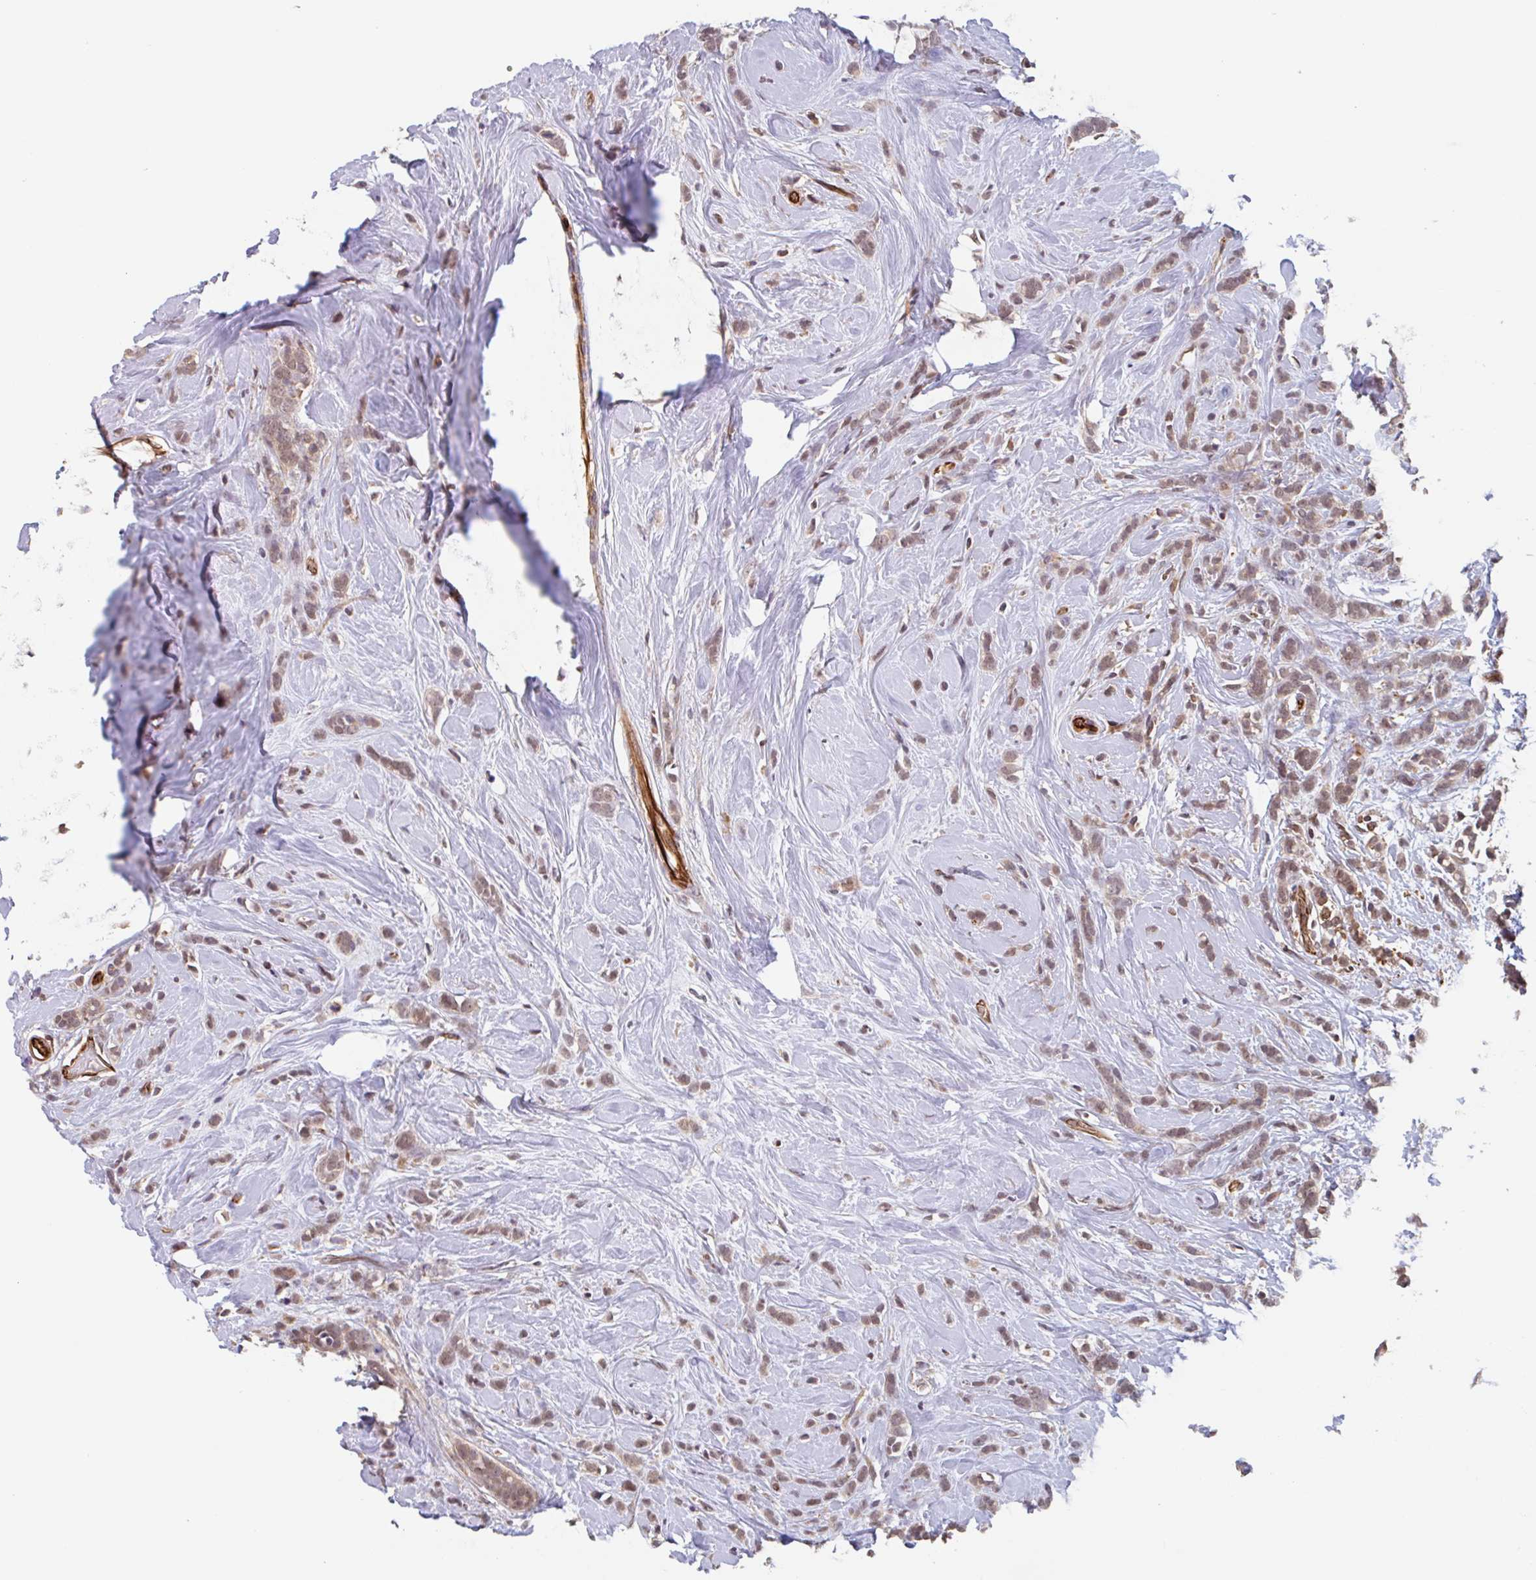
{"staining": {"intensity": "weak", "quantity": ">75%", "location": "cytoplasmic/membranous,nuclear"}, "tissue": "breast cancer", "cell_type": "Tumor cells", "image_type": "cancer", "snomed": [{"axis": "morphology", "description": "Lobular carcinoma"}, {"axis": "topography", "description": "Breast"}], "caption": "This is an image of IHC staining of breast cancer, which shows weak staining in the cytoplasmic/membranous and nuclear of tumor cells.", "gene": "NUB1", "patient": {"sex": "female", "age": 58}}